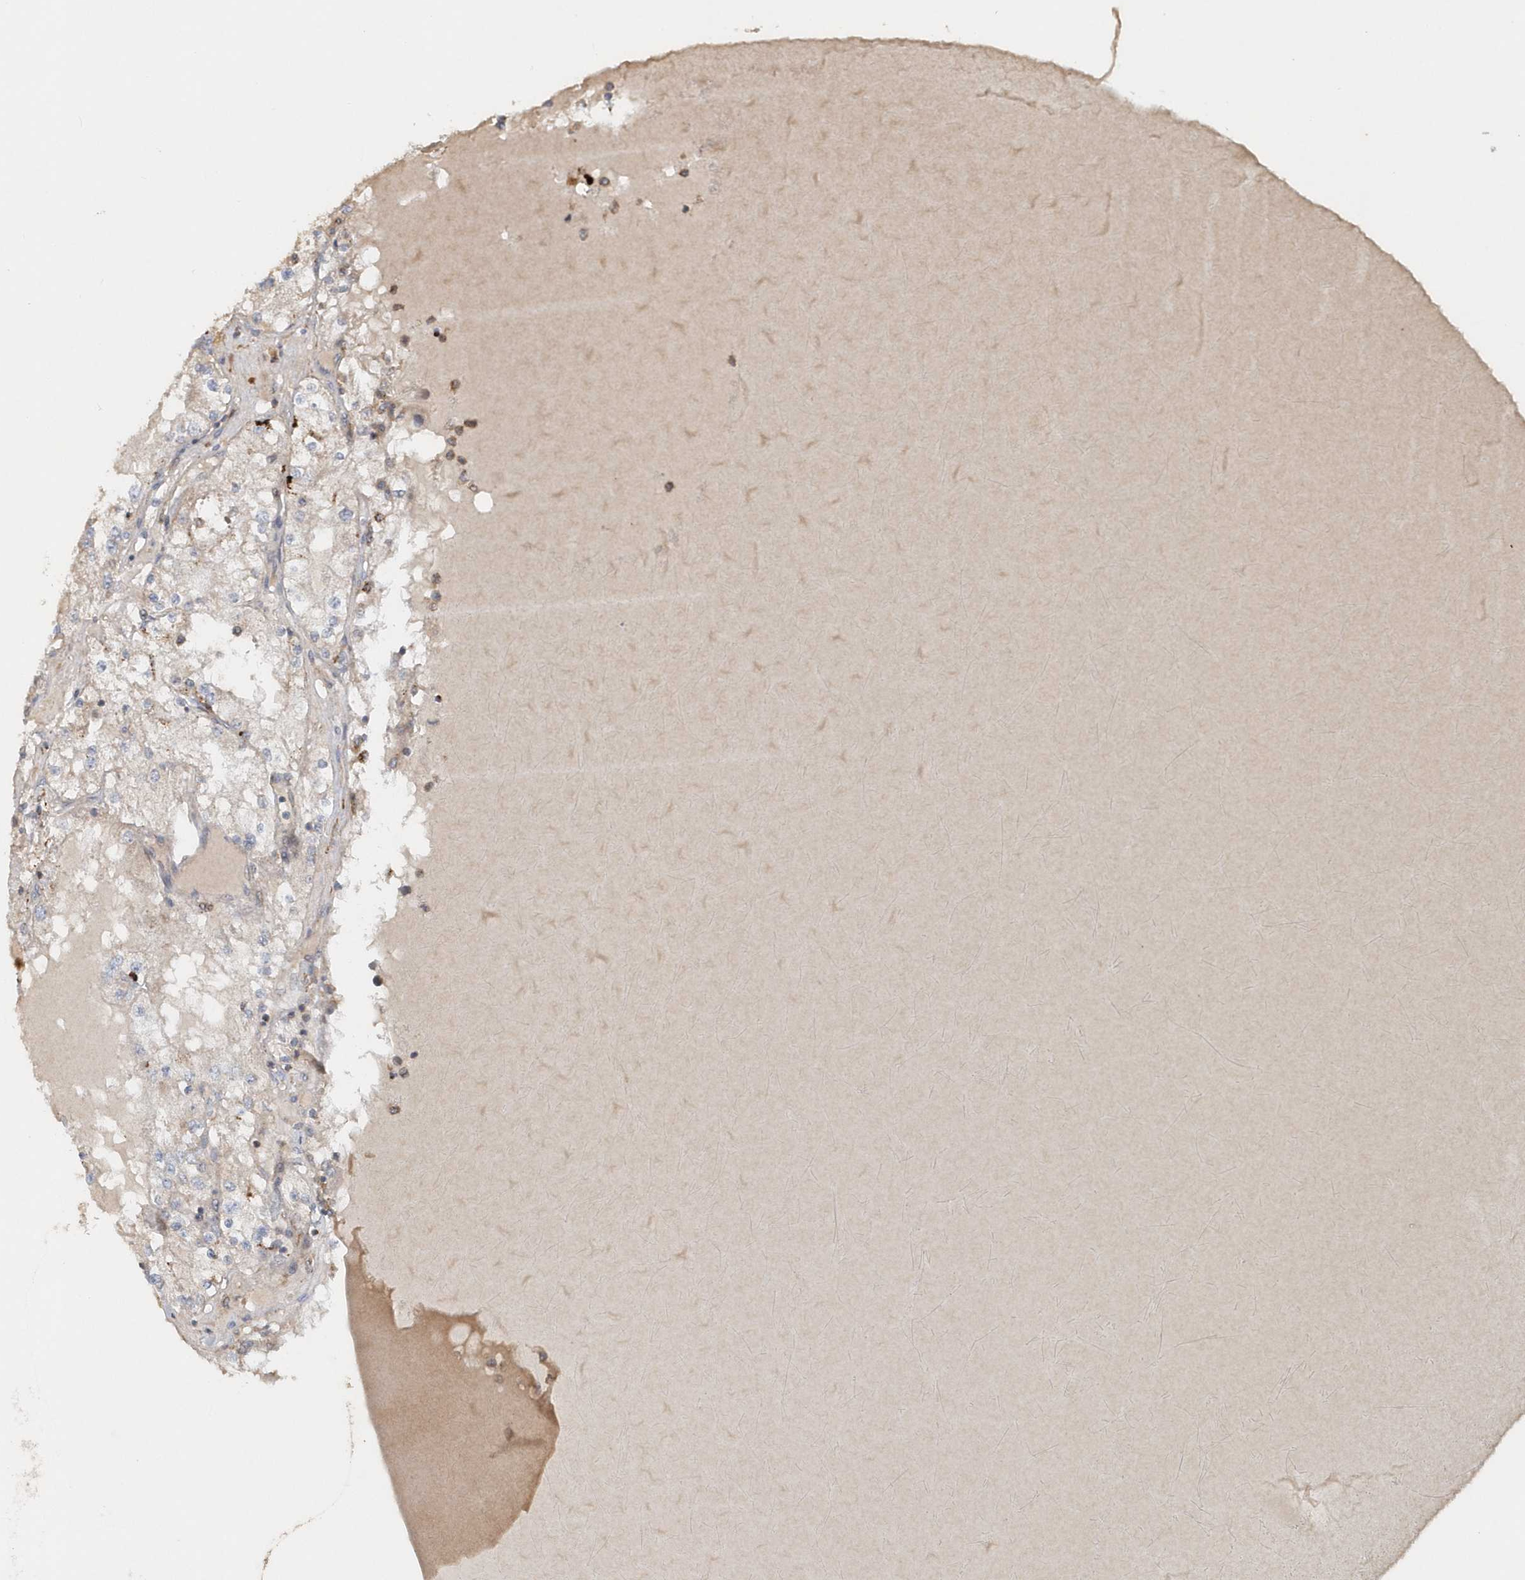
{"staining": {"intensity": "negative", "quantity": "none", "location": "none"}, "tissue": "renal cancer", "cell_type": "Tumor cells", "image_type": "cancer", "snomed": [{"axis": "morphology", "description": "Adenocarcinoma, NOS"}, {"axis": "topography", "description": "Kidney"}], "caption": "Immunohistochemical staining of renal adenocarcinoma shows no significant positivity in tumor cells.", "gene": "MMUT", "patient": {"sex": "male", "age": 68}}